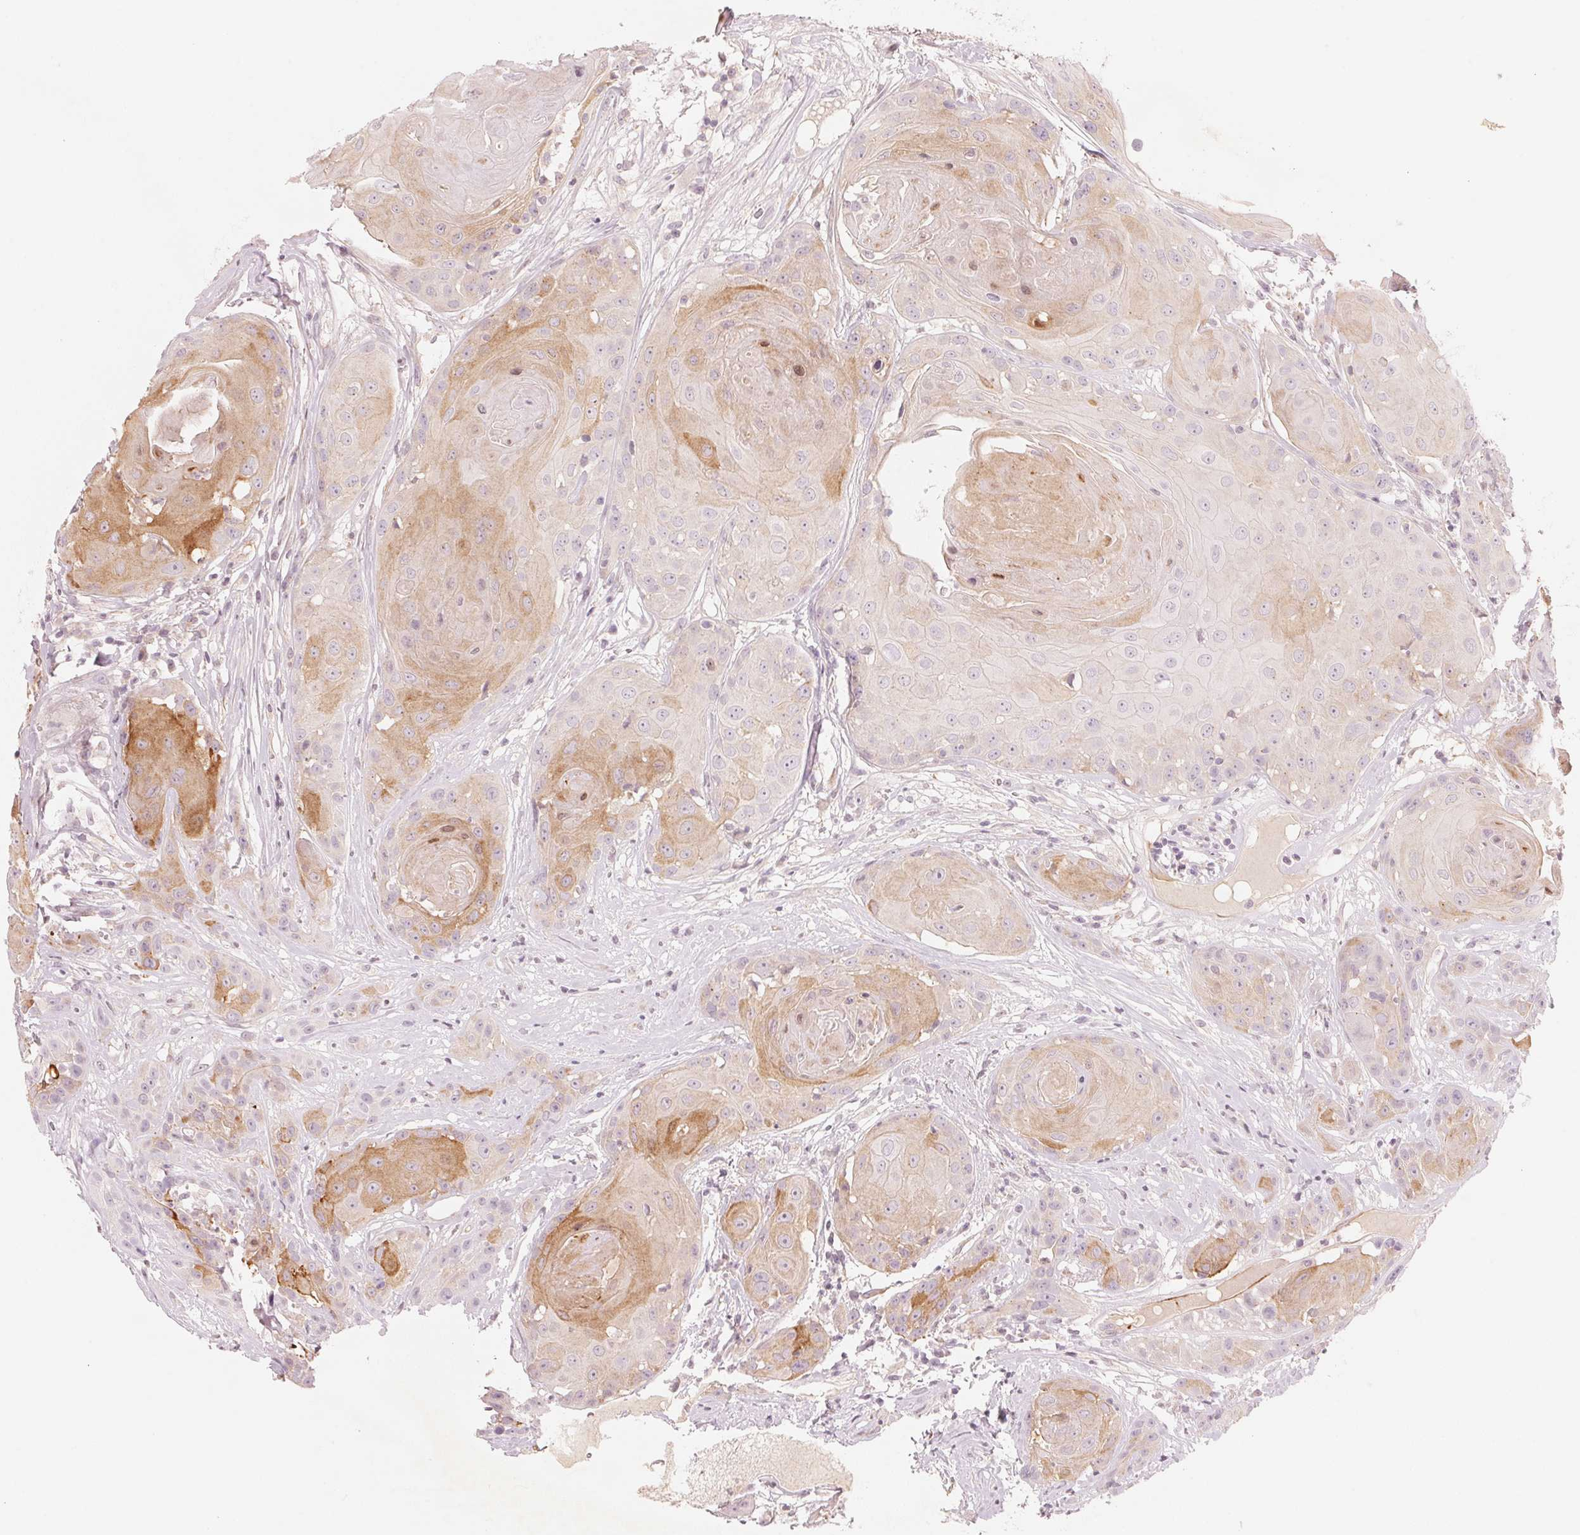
{"staining": {"intensity": "moderate", "quantity": "<25%", "location": "cytoplasmic/membranous"}, "tissue": "head and neck cancer", "cell_type": "Tumor cells", "image_type": "cancer", "snomed": [{"axis": "morphology", "description": "Squamous cell carcinoma, NOS"}, {"axis": "topography", "description": "Skin"}, {"axis": "topography", "description": "Head-Neck"}], "caption": "This is a micrograph of immunohistochemistry (IHC) staining of head and neck squamous cell carcinoma, which shows moderate expression in the cytoplasmic/membranous of tumor cells.", "gene": "SLC17A4", "patient": {"sex": "male", "age": 80}}